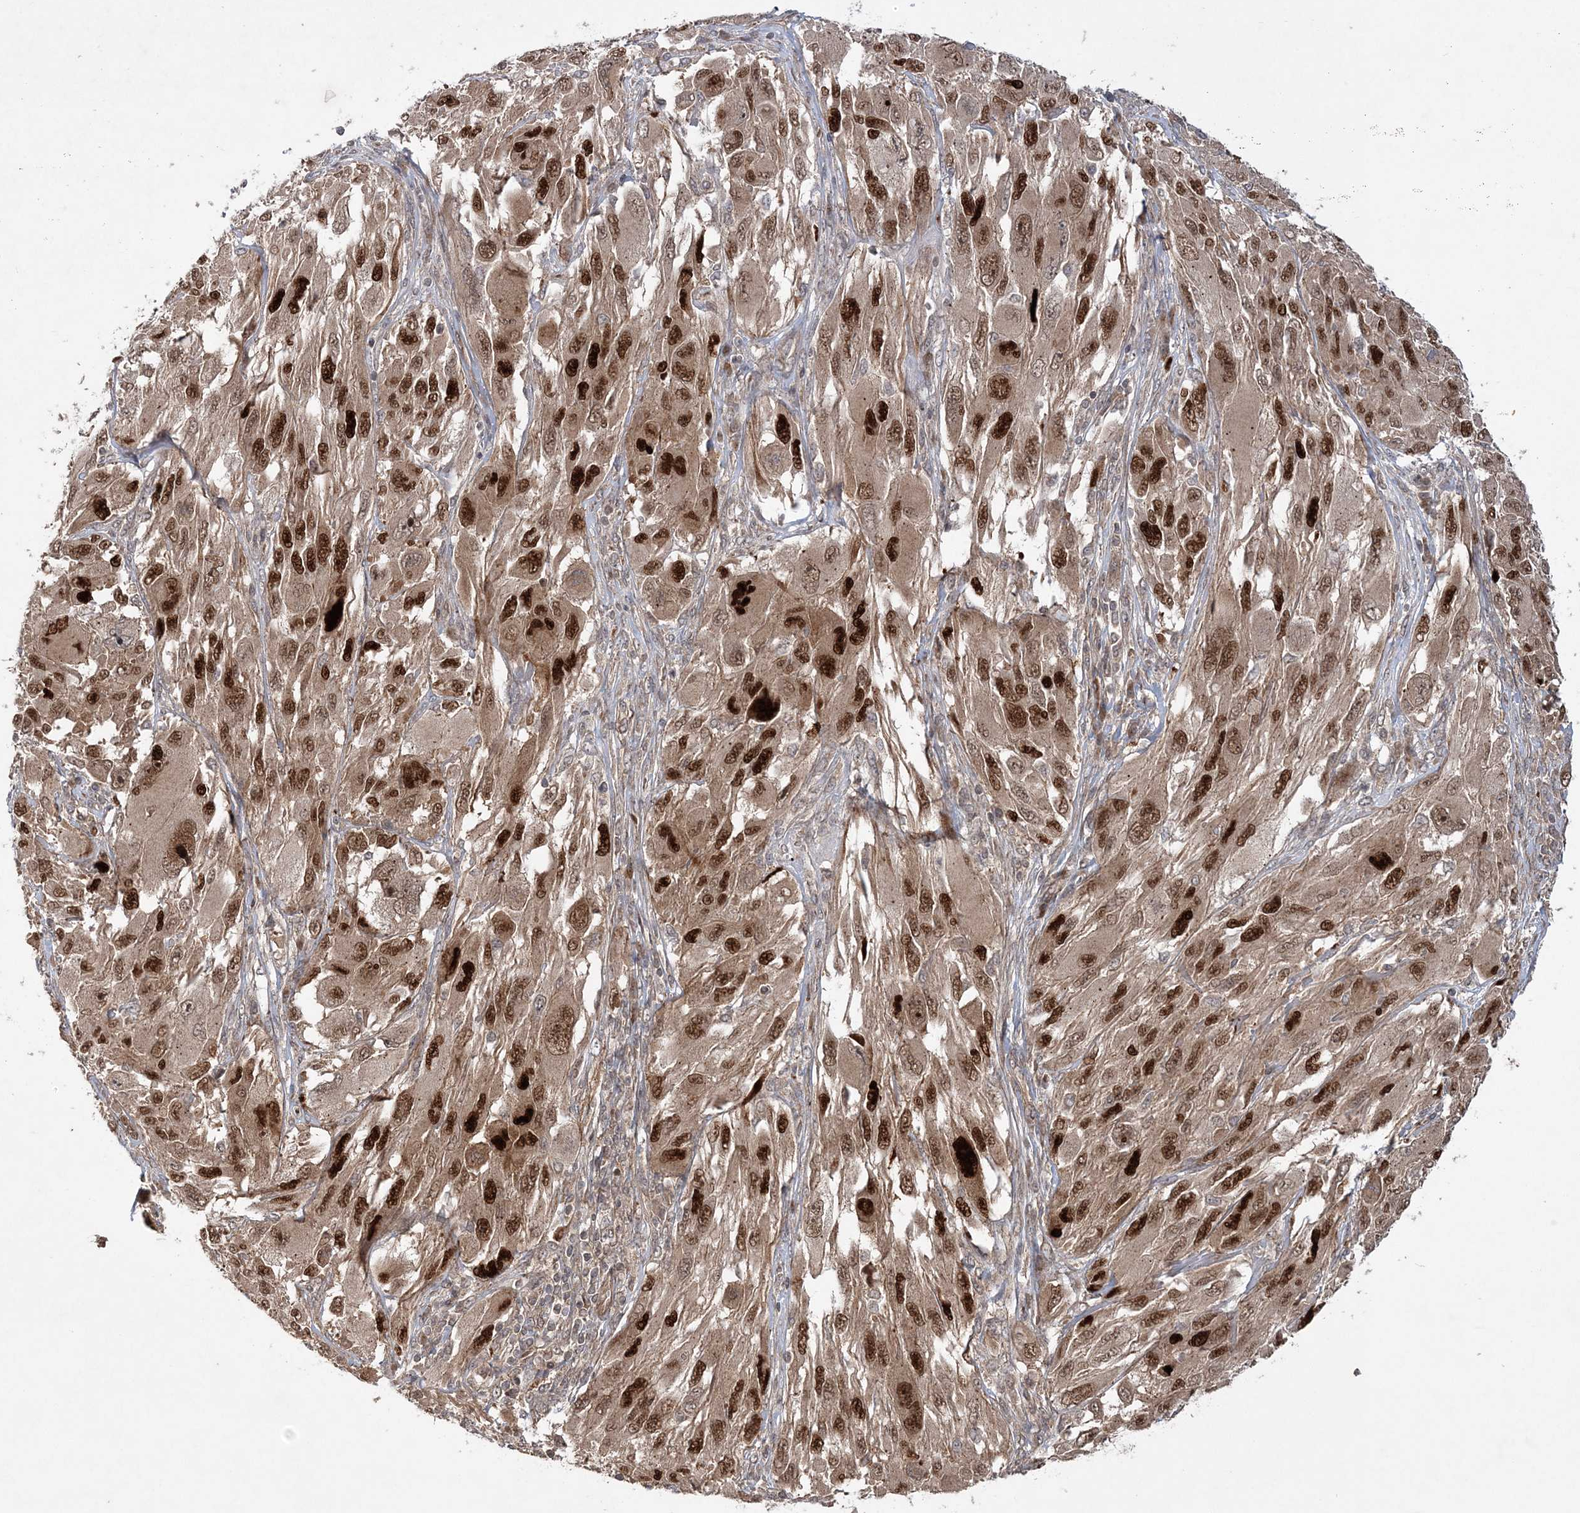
{"staining": {"intensity": "strong", "quantity": ">75%", "location": "cytoplasmic/membranous,nuclear"}, "tissue": "melanoma", "cell_type": "Tumor cells", "image_type": "cancer", "snomed": [{"axis": "morphology", "description": "Malignant melanoma, NOS"}, {"axis": "topography", "description": "Skin"}], "caption": "Protein analysis of malignant melanoma tissue displays strong cytoplasmic/membranous and nuclear positivity in approximately >75% of tumor cells.", "gene": "UBTD2", "patient": {"sex": "female", "age": 91}}